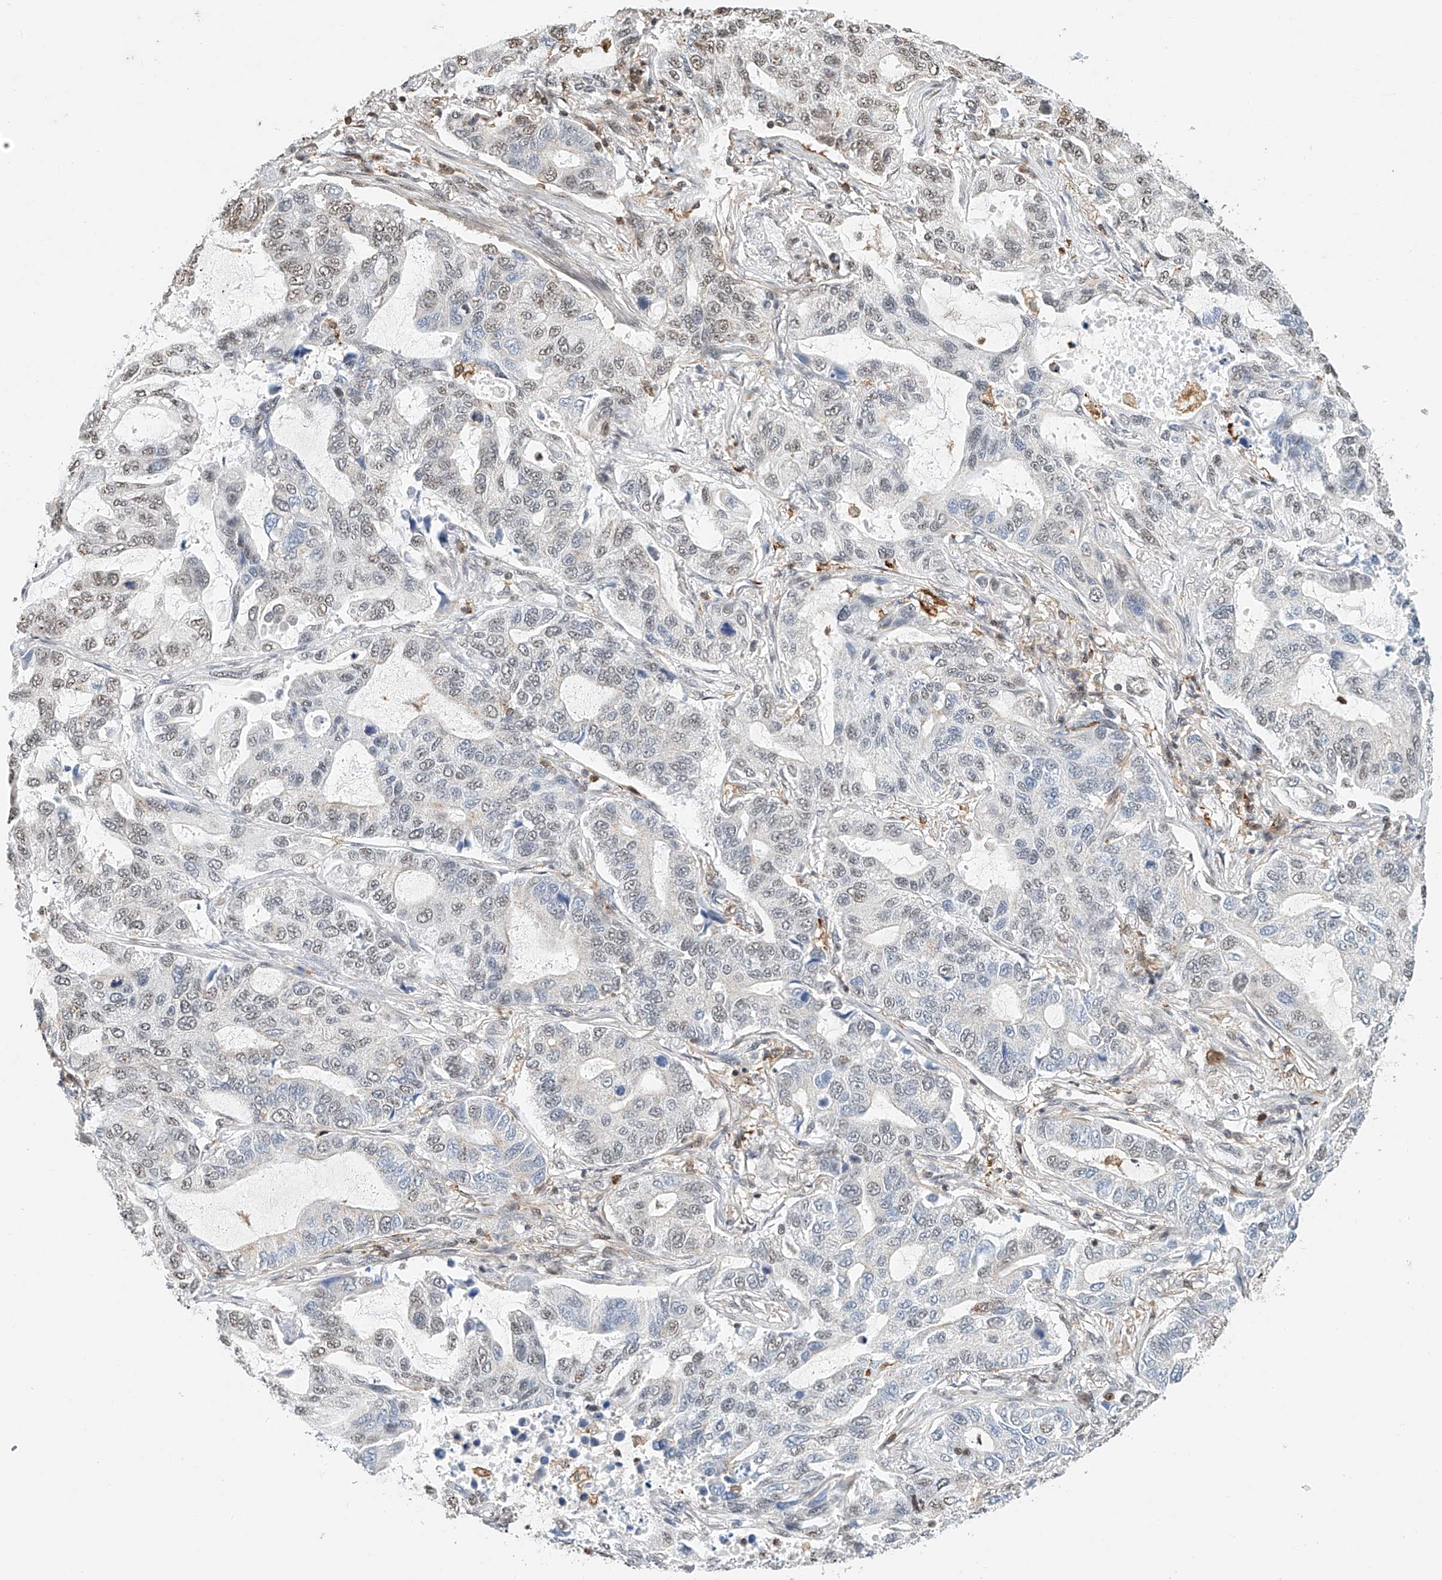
{"staining": {"intensity": "weak", "quantity": "<25%", "location": "nuclear"}, "tissue": "lung cancer", "cell_type": "Tumor cells", "image_type": "cancer", "snomed": [{"axis": "morphology", "description": "Adenocarcinoma, NOS"}, {"axis": "topography", "description": "Lung"}], "caption": "Photomicrograph shows no significant protein positivity in tumor cells of lung adenocarcinoma.", "gene": "MICAL1", "patient": {"sex": "male", "age": 64}}